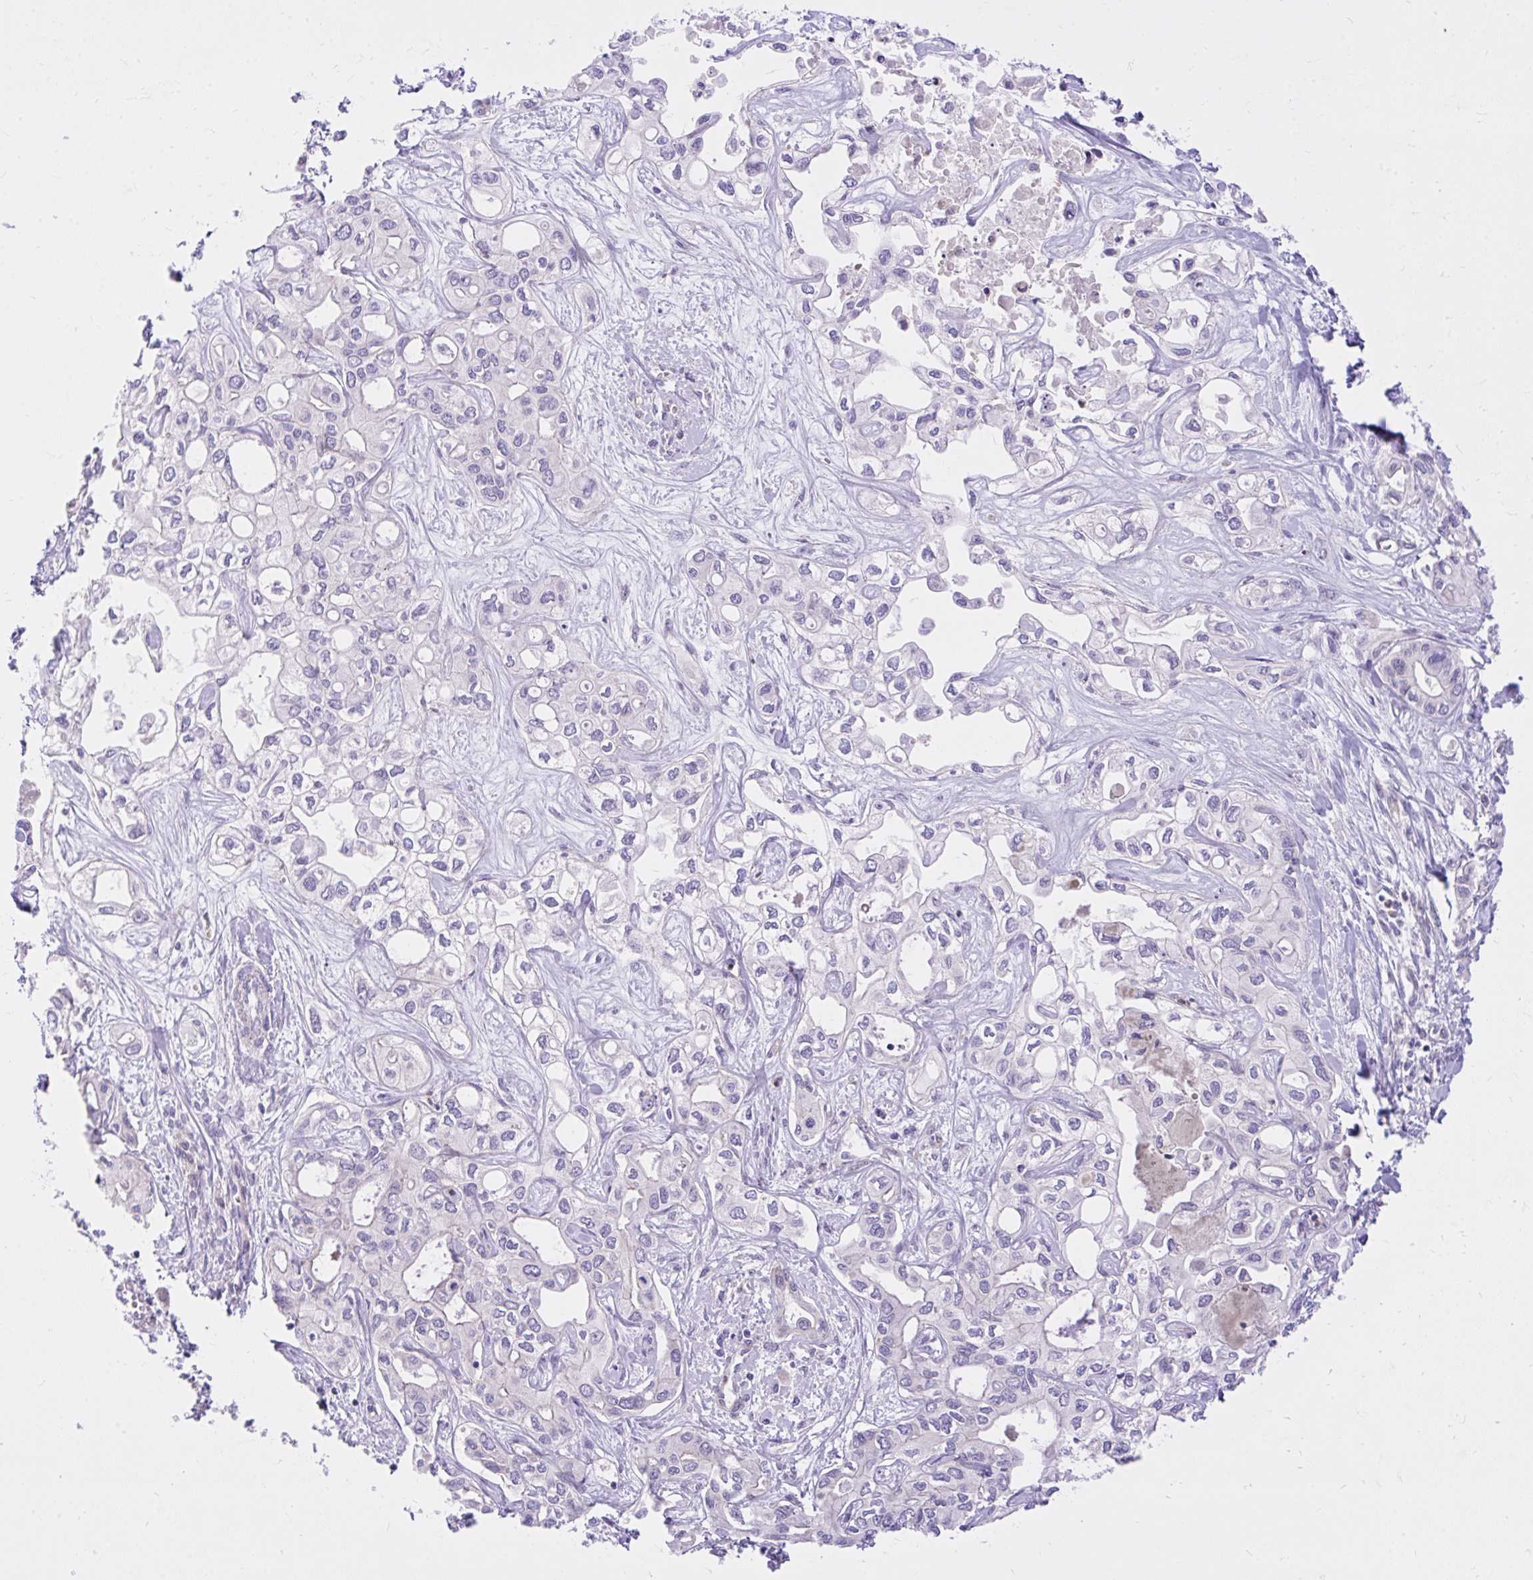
{"staining": {"intensity": "negative", "quantity": "none", "location": "none"}, "tissue": "liver cancer", "cell_type": "Tumor cells", "image_type": "cancer", "snomed": [{"axis": "morphology", "description": "Cholangiocarcinoma"}, {"axis": "topography", "description": "Liver"}], "caption": "The IHC histopathology image has no significant expression in tumor cells of cholangiocarcinoma (liver) tissue.", "gene": "ADAMTSL1", "patient": {"sex": "female", "age": 64}}